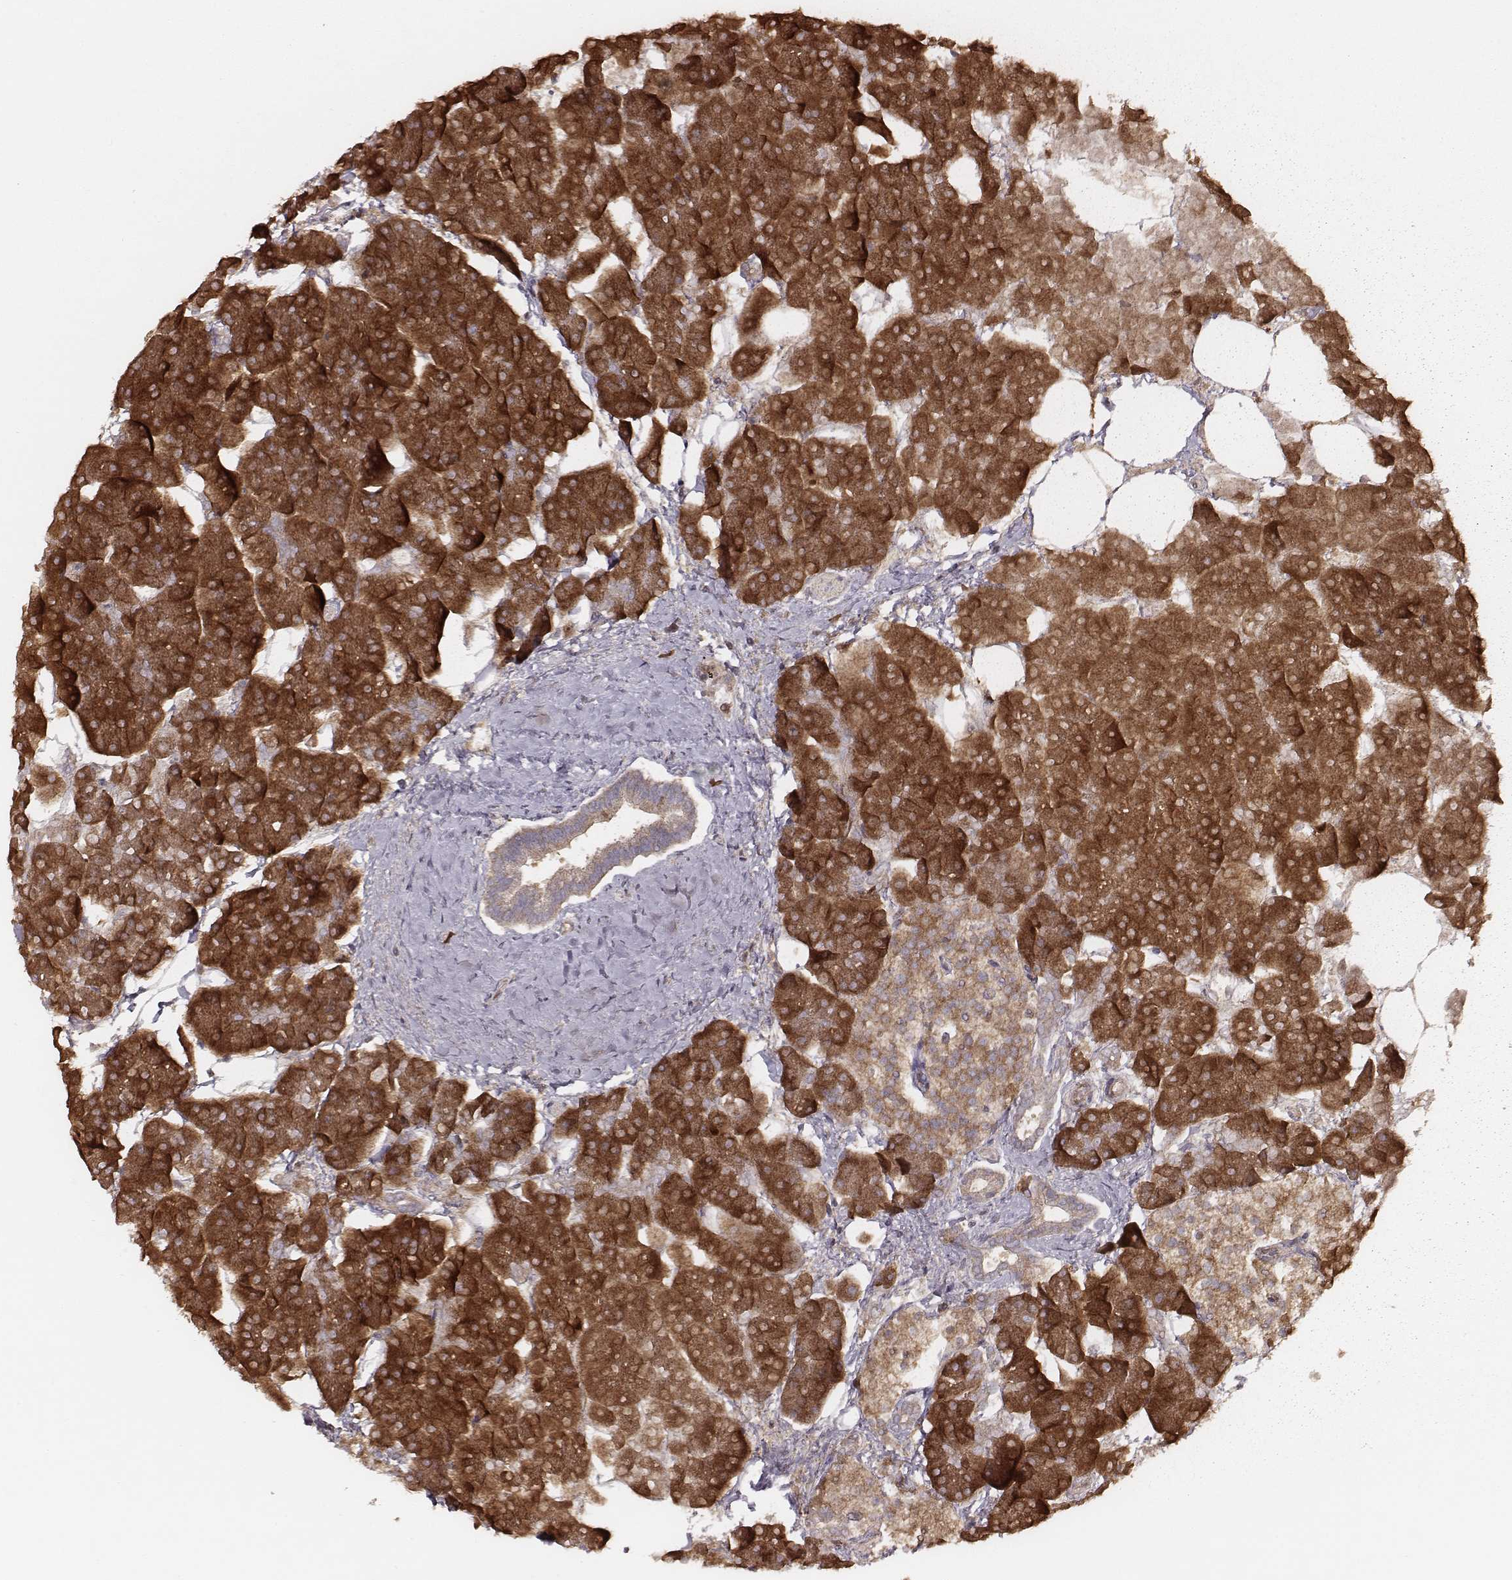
{"staining": {"intensity": "strong", "quantity": ">75%", "location": "cytoplasmic/membranous"}, "tissue": "pancreas", "cell_type": "Exocrine glandular cells", "image_type": "normal", "snomed": [{"axis": "morphology", "description": "Normal tissue, NOS"}, {"axis": "topography", "description": "Adipose tissue"}, {"axis": "topography", "description": "Pancreas"}, {"axis": "topography", "description": "Peripheral nerve tissue"}], "caption": "Strong cytoplasmic/membranous protein staining is present in about >75% of exocrine glandular cells in pancreas.", "gene": "CARS1", "patient": {"sex": "female", "age": 58}}